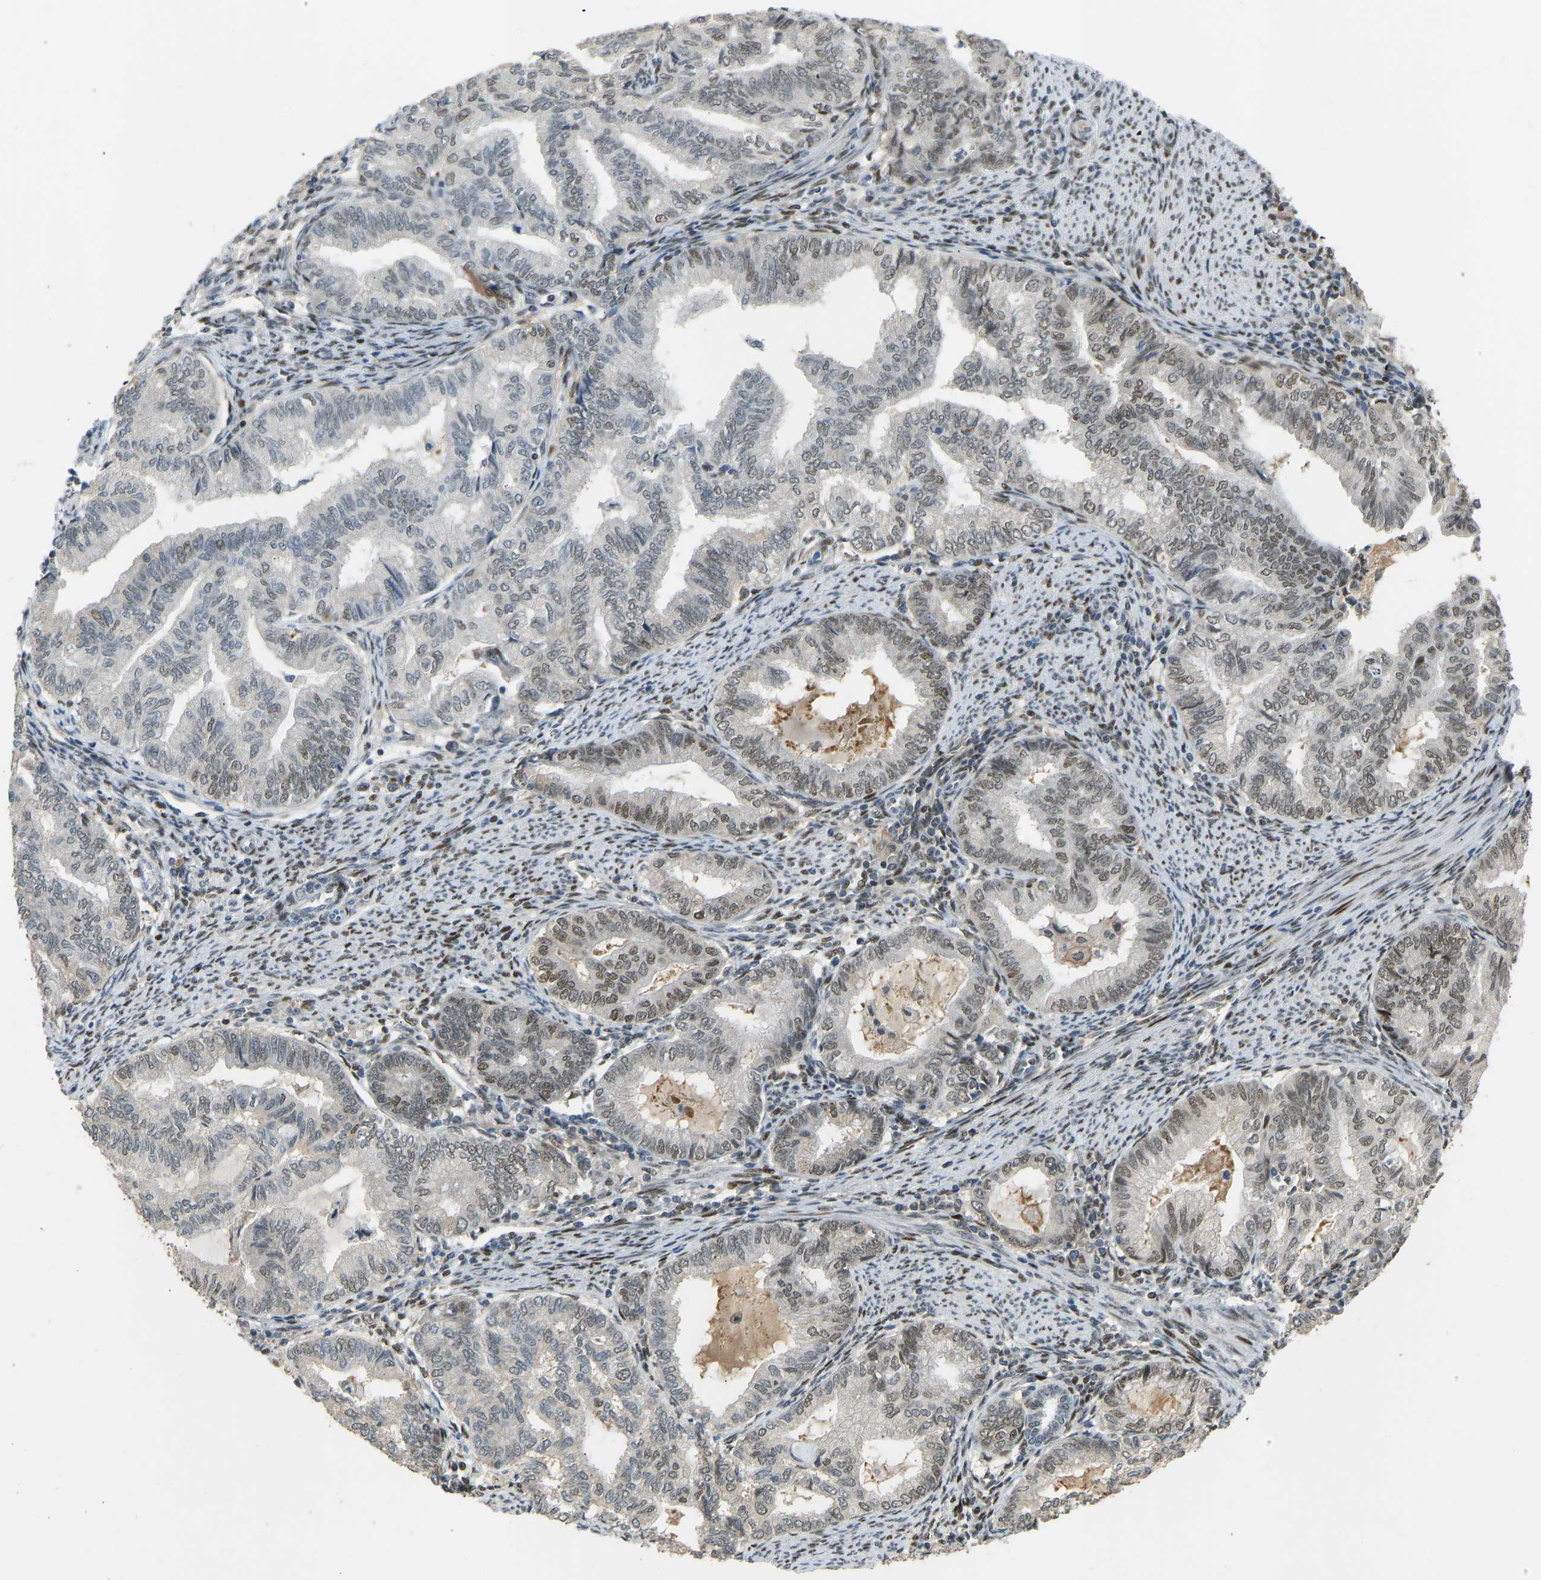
{"staining": {"intensity": "weak", "quantity": "25%-75%", "location": "nuclear"}, "tissue": "endometrial cancer", "cell_type": "Tumor cells", "image_type": "cancer", "snomed": [{"axis": "morphology", "description": "Adenocarcinoma, NOS"}, {"axis": "topography", "description": "Endometrium"}], "caption": "High-power microscopy captured an immunohistochemistry photomicrograph of adenocarcinoma (endometrial), revealing weak nuclear expression in about 25%-75% of tumor cells. The staining is performed using DAB brown chromogen to label protein expression. The nuclei are counter-stained blue using hematoxylin.", "gene": "FOXK1", "patient": {"sex": "female", "age": 79}}